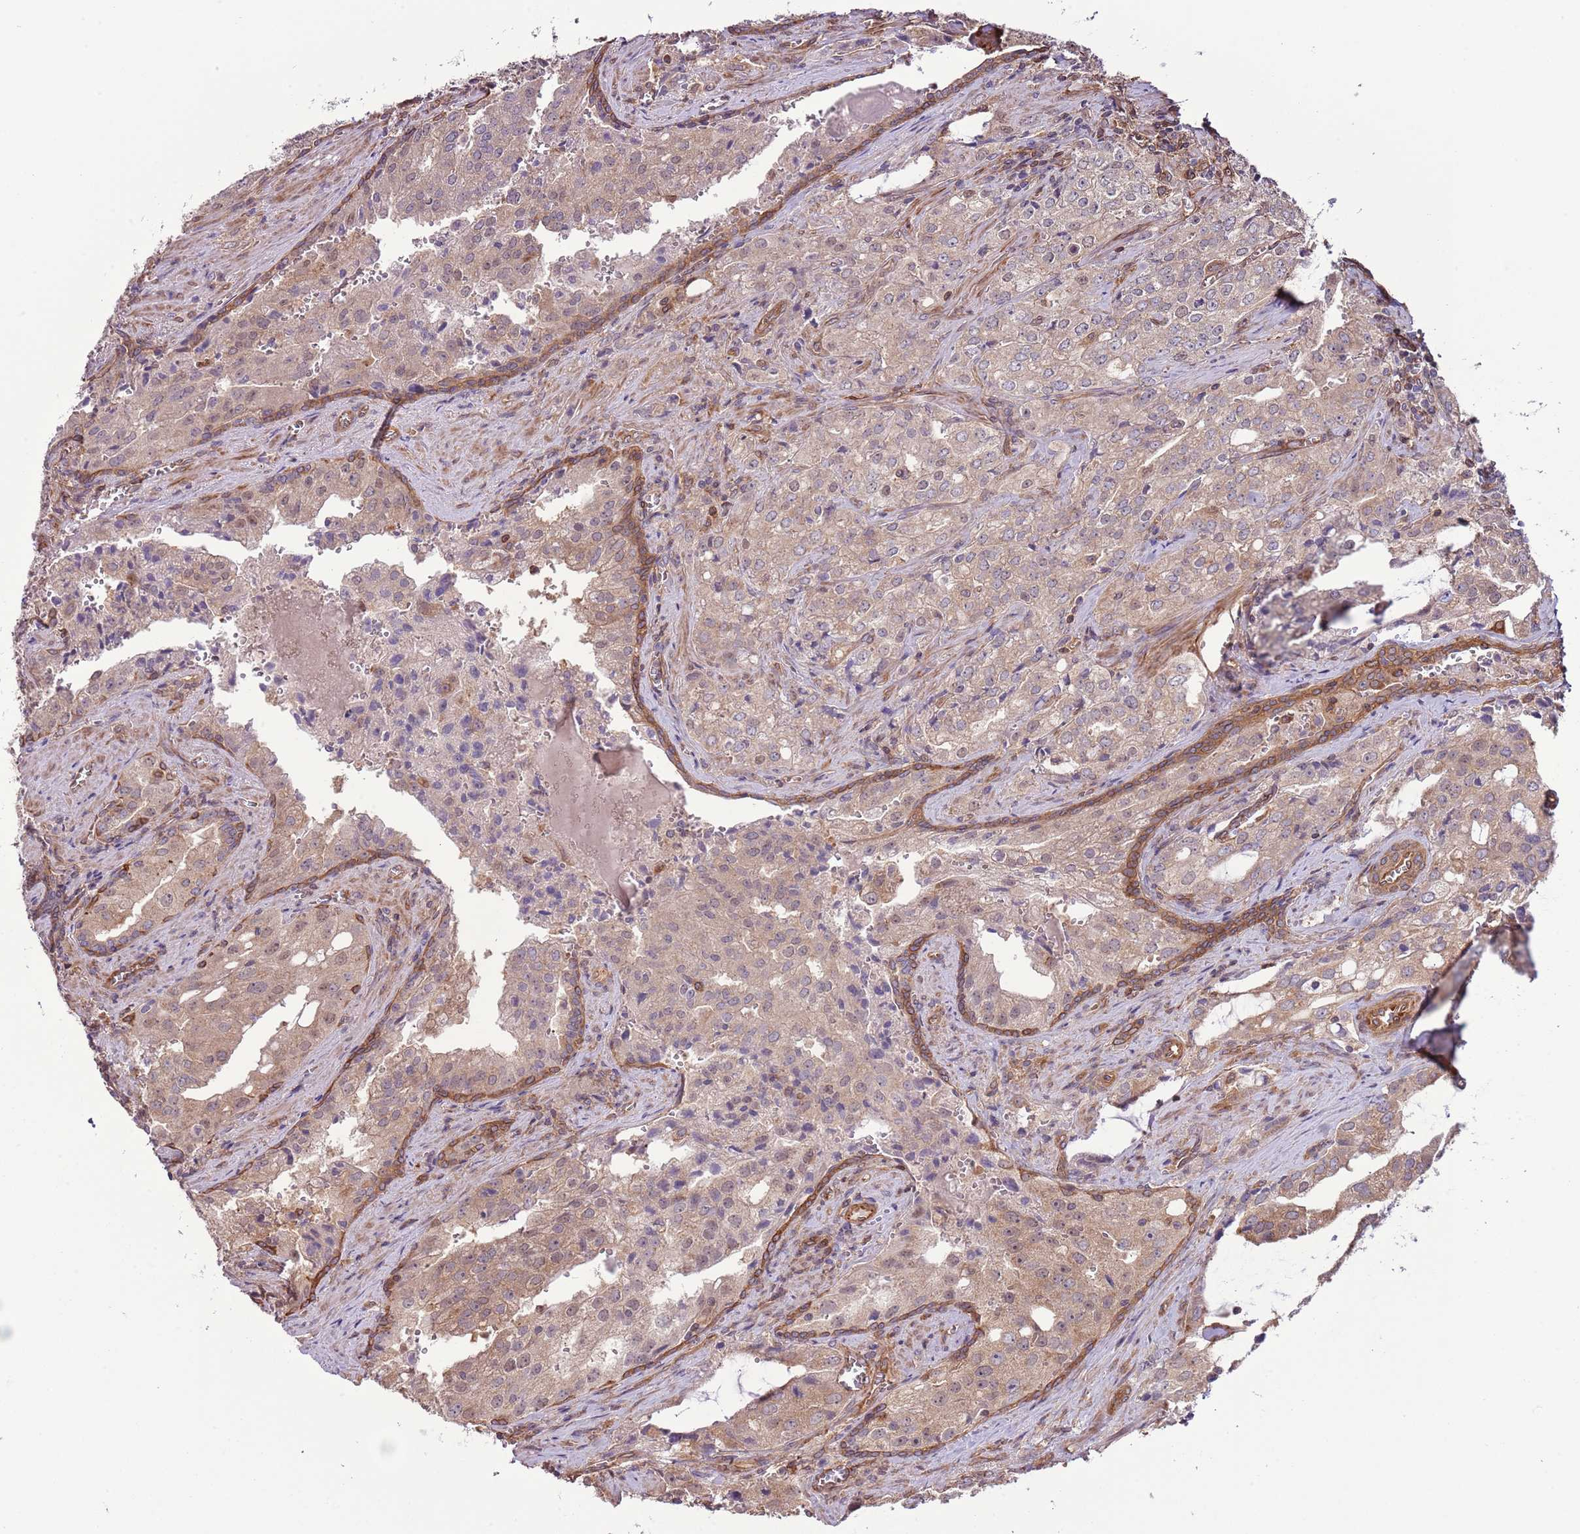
{"staining": {"intensity": "weak", "quantity": "25%-75%", "location": "cytoplasmic/membranous"}, "tissue": "prostate cancer", "cell_type": "Tumor cells", "image_type": "cancer", "snomed": [{"axis": "morphology", "description": "Adenocarcinoma, High grade"}, {"axis": "topography", "description": "Prostate"}], "caption": "Immunohistochemistry (DAB) staining of prostate high-grade adenocarcinoma exhibits weak cytoplasmic/membranous protein staining in approximately 25%-75% of tumor cells.", "gene": "LPIN2", "patient": {"sex": "male", "age": 68}}